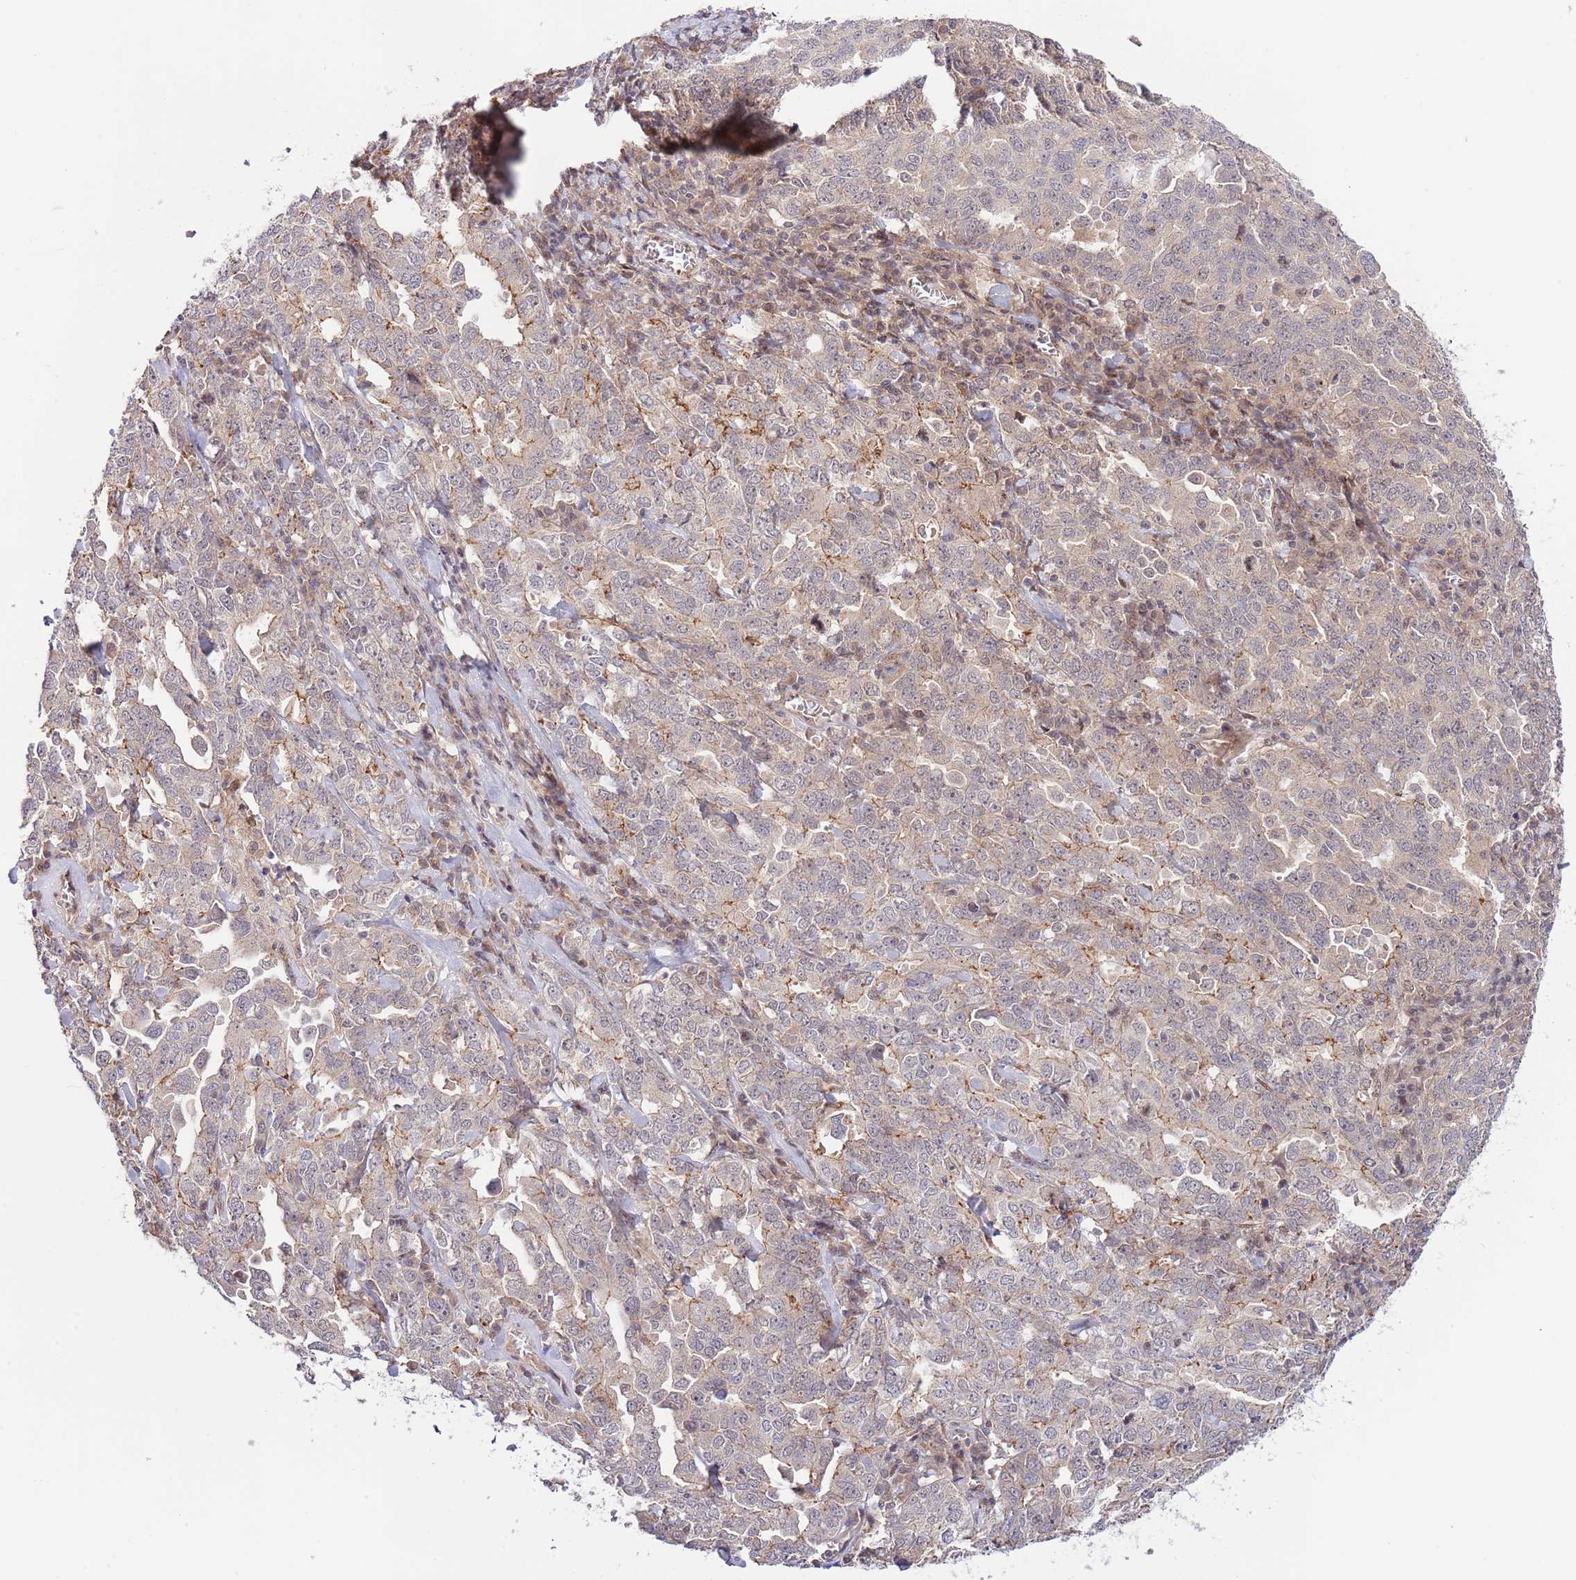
{"staining": {"intensity": "moderate", "quantity": "<25%", "location": "cytoplasmic/membranous"}, "tissue": "ovarian cancer", "cell_type": "Tumor cells", "image_type": "cancer", "snomed": [{"axis": "morphology", "description": "Carcinoma, endometroid"}, {"axis": "topography", "description": "Ovary"}], "caption": "A brown stain labels moderate cytoplasmic/membranous expression of a protein in ovarian endometroid carcinoma tumor cells.", "gene": "PRR16", "patient": {"sex": "female", "age": 62}}